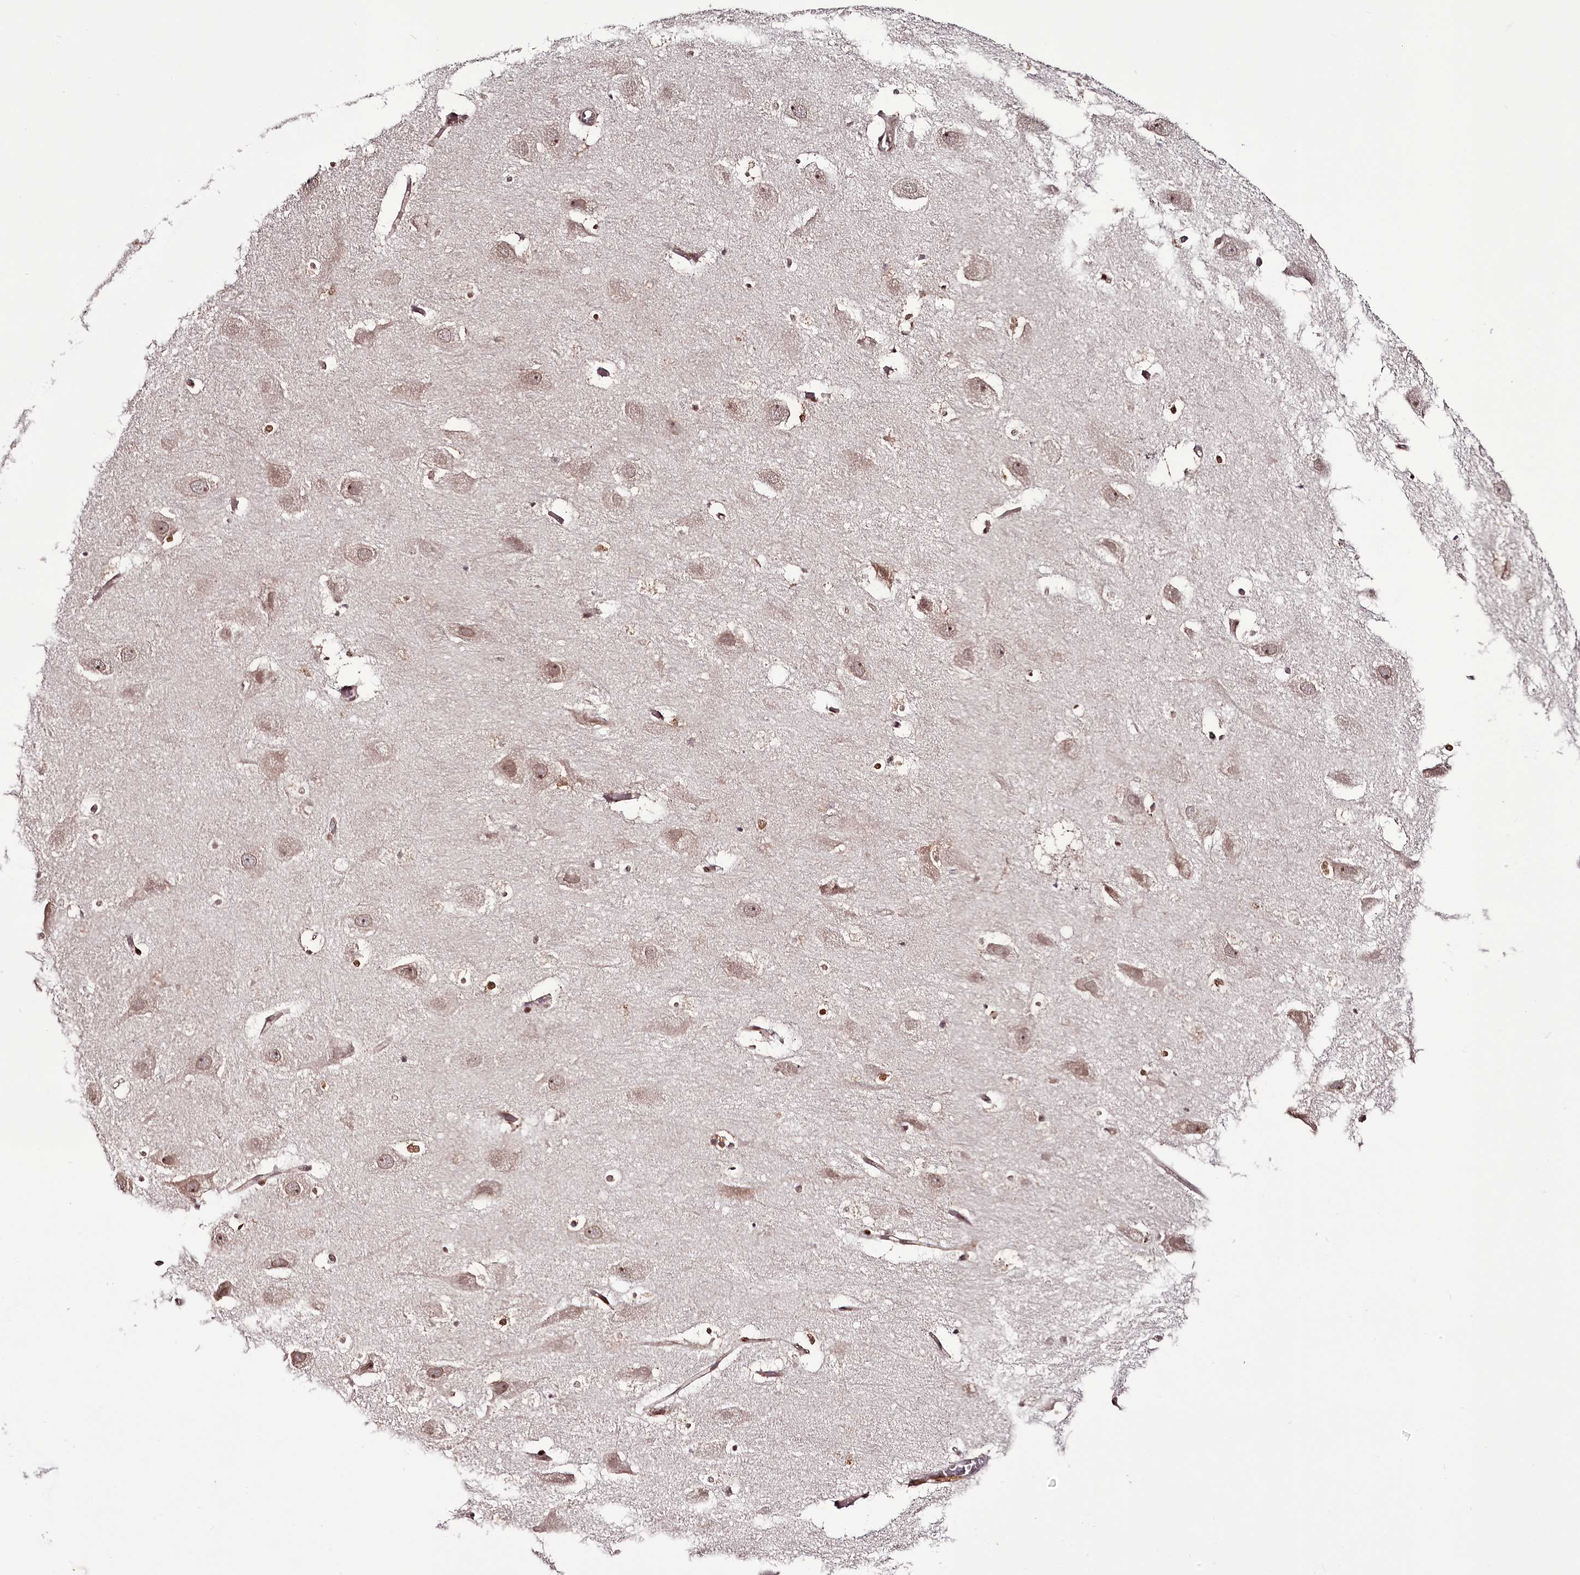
{"staining": {"intensity": "moderate", "quantity": "25%-75%", "location": "nuclear"}, "tissue": "hippocampus", "cell_type": "Glial cells", "image_type": "normal", "snomed": [{"axis": "morphology", "description": "Normal tissue, NOS"}, {"axis": "topography", "description": "Hippocampus"}], "caption": "High-magnification brightfield microscopy of unremarkable hippocampus stained with DAB (brown) and counterstained with hematoxylin (blue). glial cells exhibit moderate nuclear positivity is seen in about25%-75% of cells. (DAB (3,3'-diaminobenzidine) IHC with brightfield microscopy, high magnification).", "gene": "THYN1", "patient": {"sex": "female", "age": 52}}